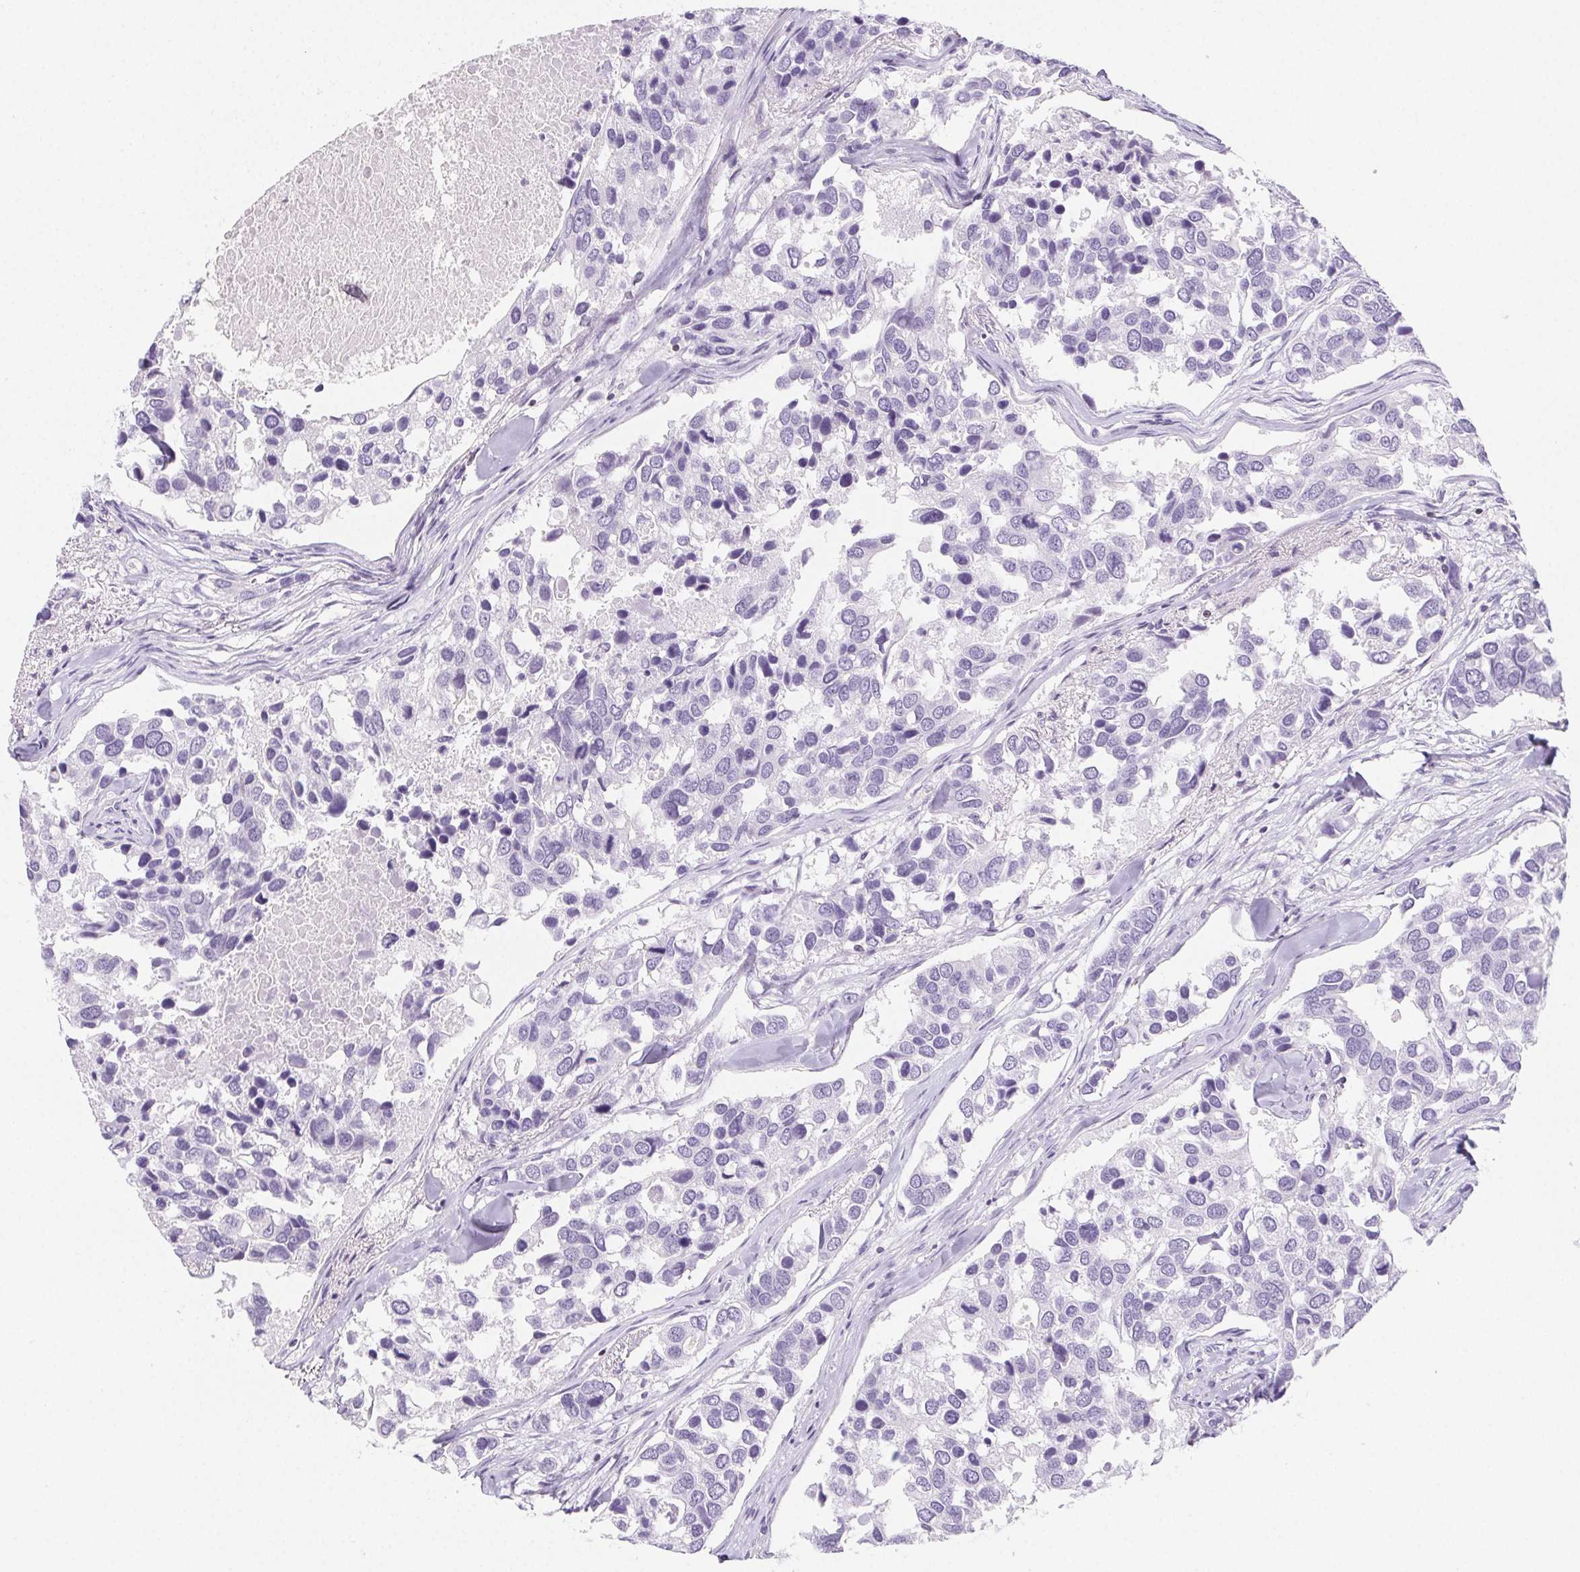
{"staining": {"intensity": "negative", "quantity": "none", "location": "none"}, "tissue": "breast cancer", "cell_type": "Tumor cells", "image_type": "cancer", "snomed": [{"axis": "morphology", "description": "Duct carcinoma"}, {"axis": "topography", "description": "Breast"}], "caption": "A micrograph of breast cancer (infiltrating ductal carcinoma) stained for a protein shows no brown staining in tumor cells.", "gene": "BEND2", "patient": {"sex": "female", "age": 83}}